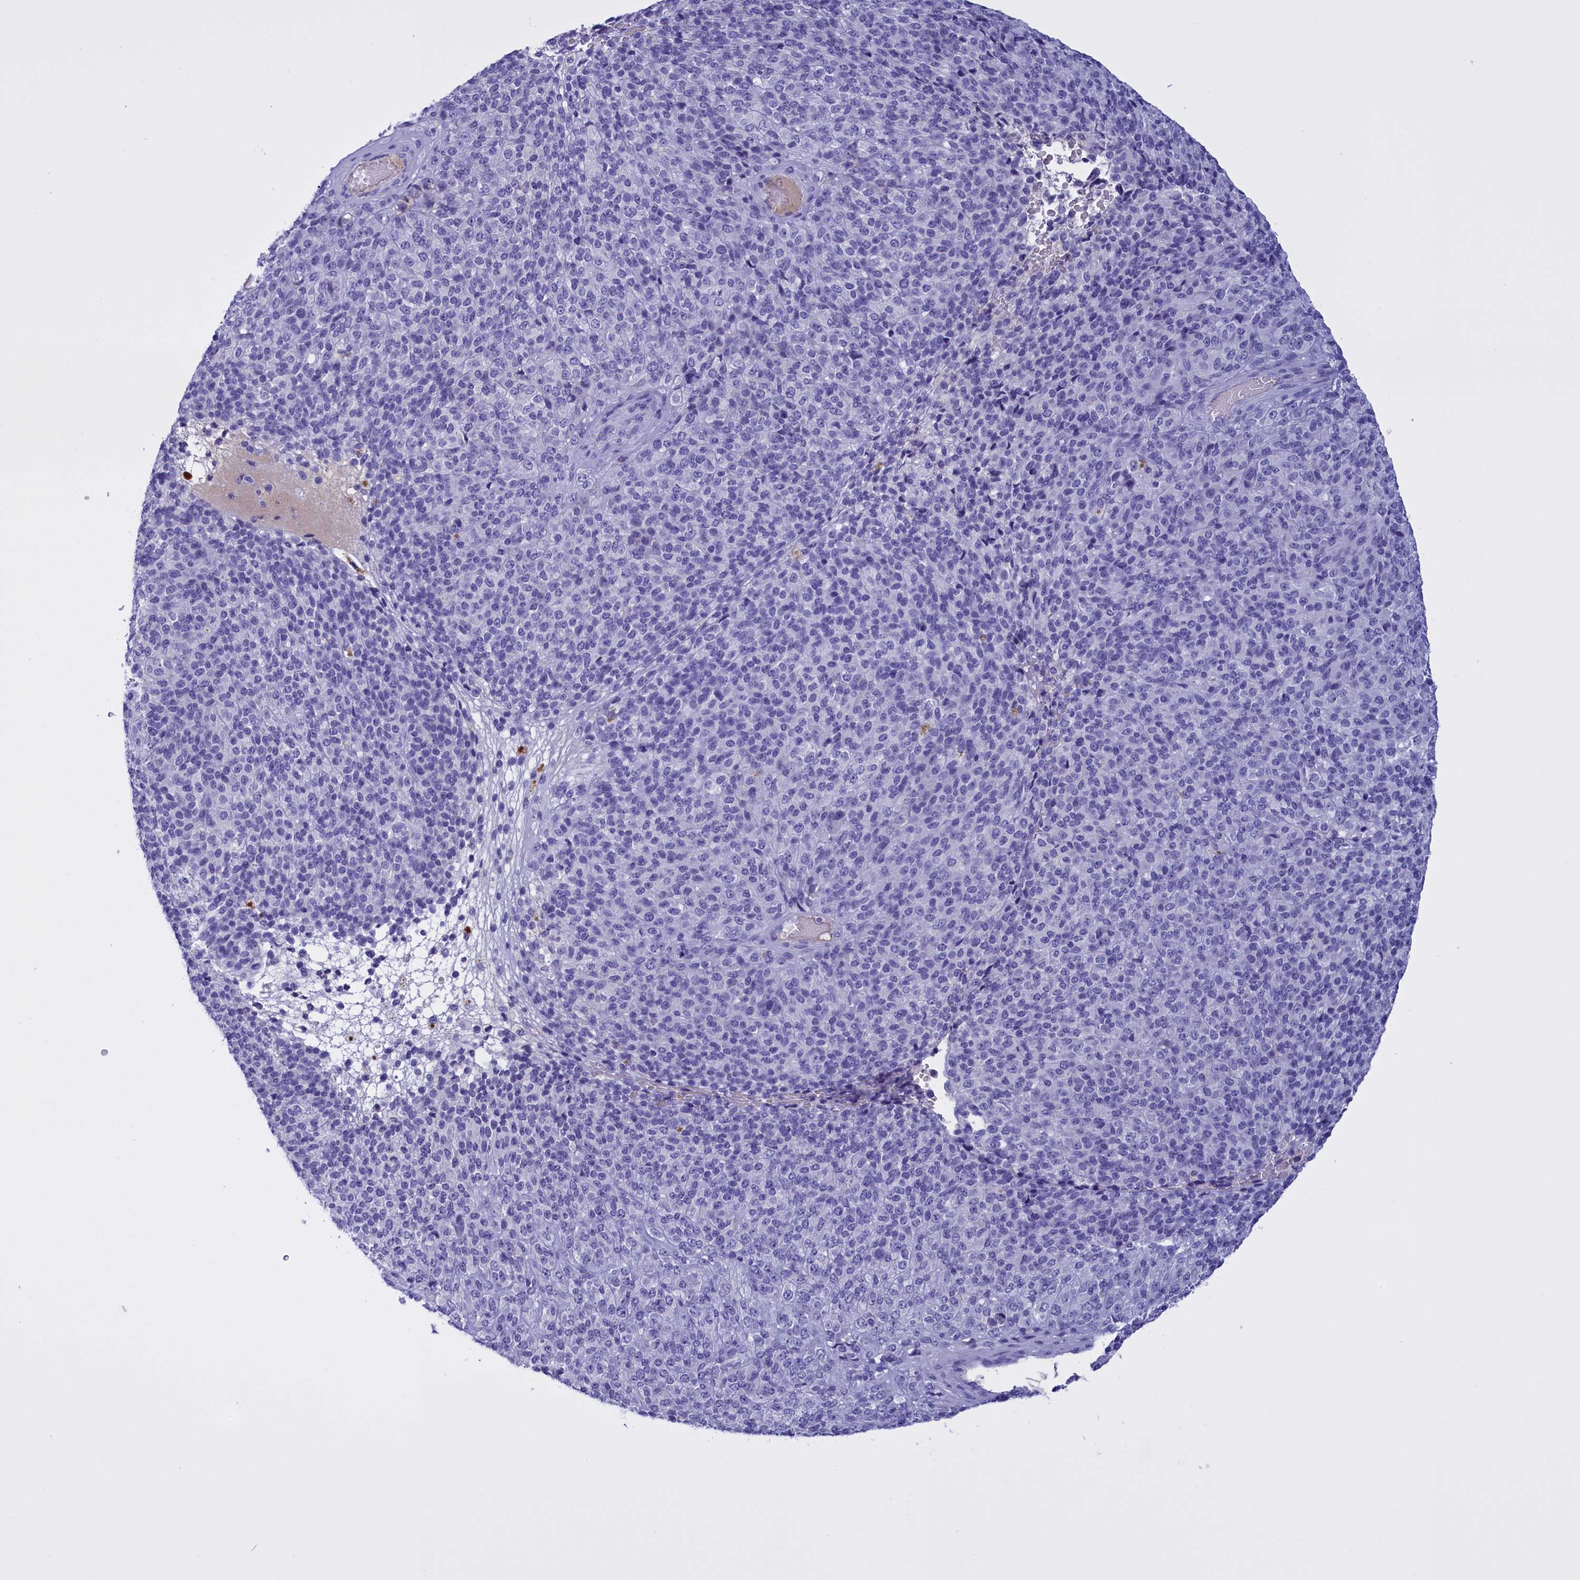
{"staining": {"intensity": "negative", "quantity": "none", "location": "none"}, "tissue": "melanoma", "cell_type": "Tumor cells", "image_type": "cancer", "snomed": [{"axis": "morphology", "description": "Malignant melanoma, Metastatic site"}, {"axis": "topography", "description": "Brain"}], "caption": "Human melanoma stained for a protein using IHC demonstrates no positivity in tumor cells.", "gene": "PROK2", "patient": {"sex": "female", "age": 56}}